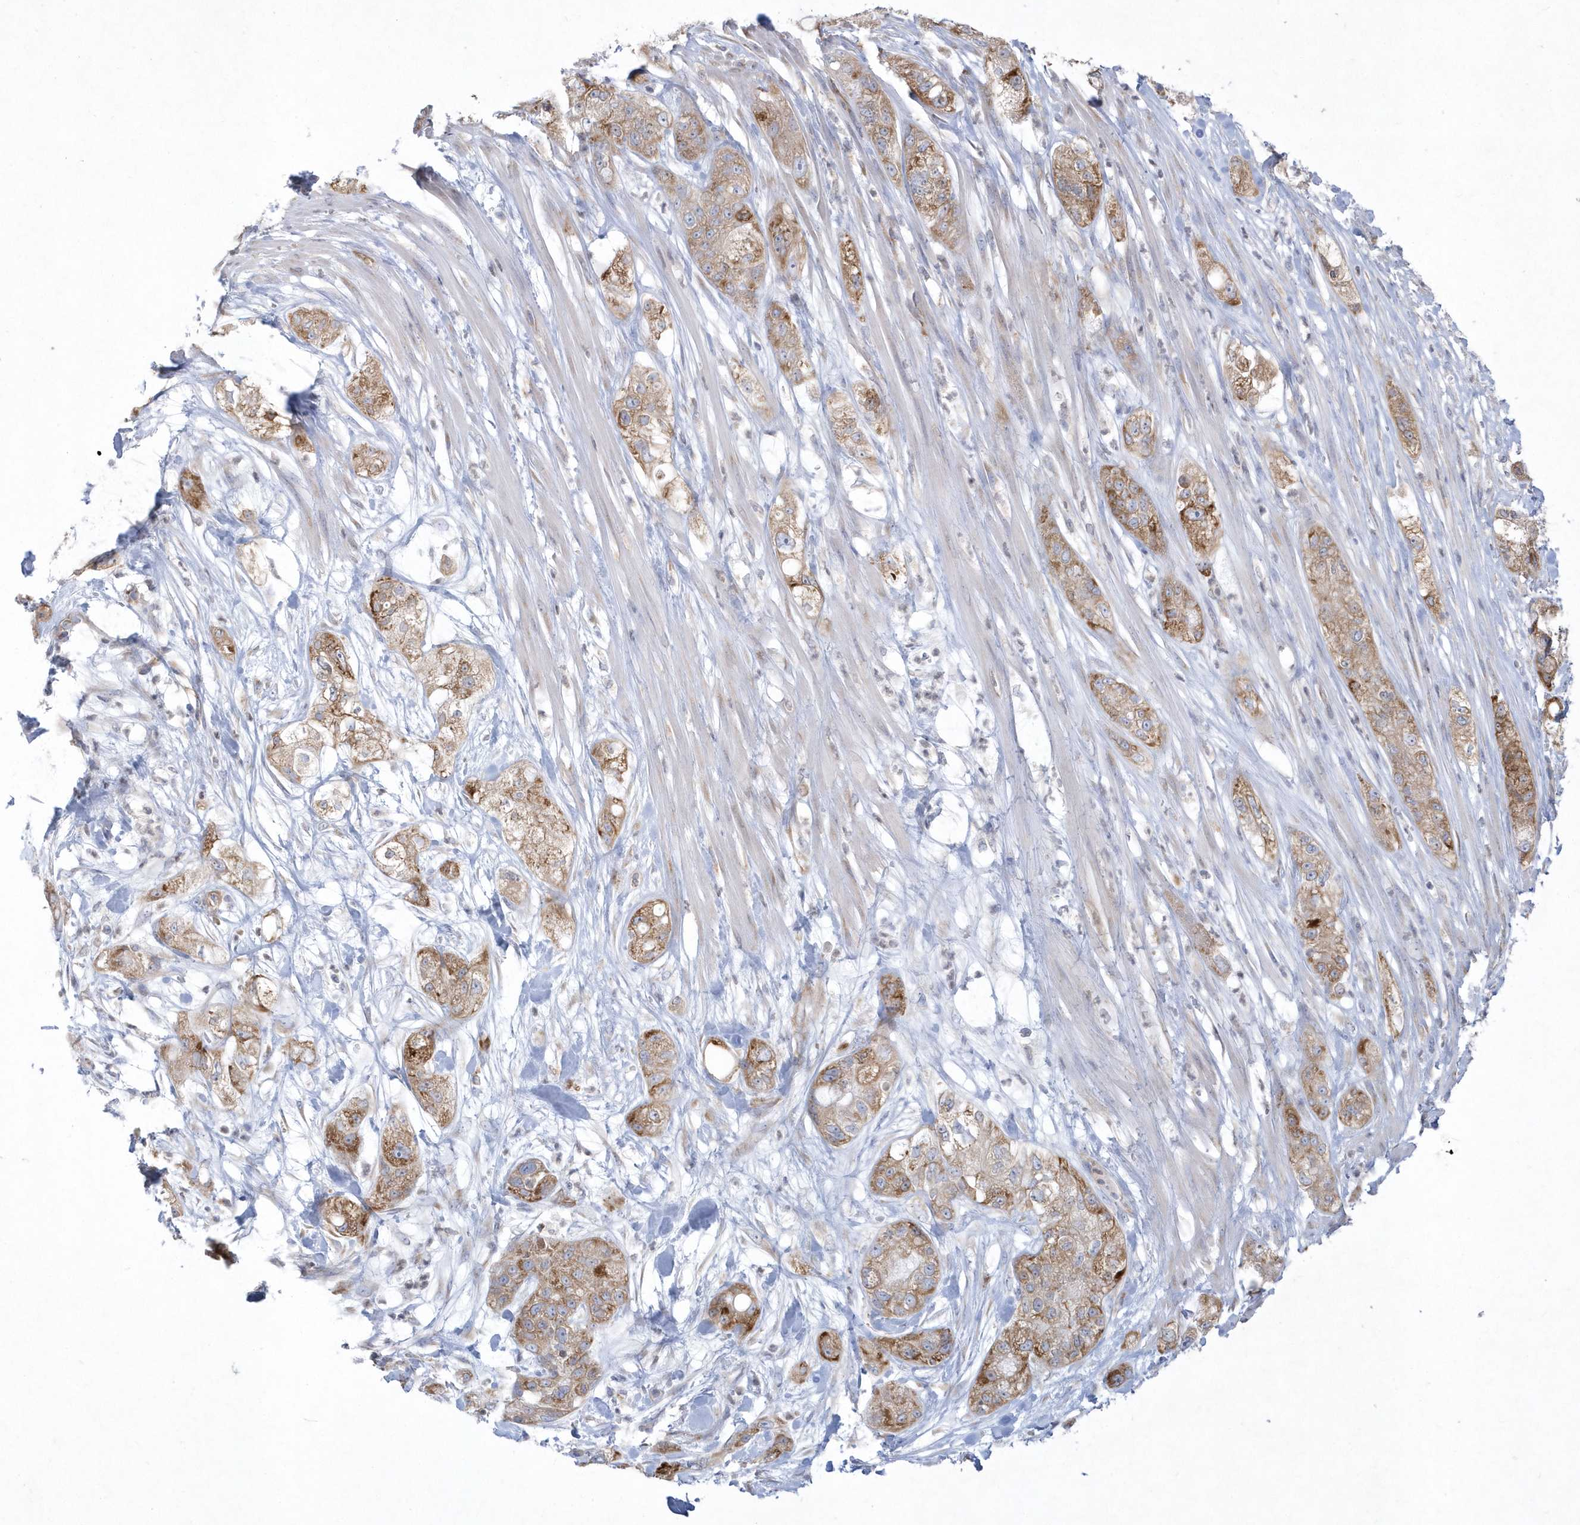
{"staining": {"intensity": "moderate", "quantity": ">75%", "location": "cytoplasmic/membranous"}, "tissue": "pancreatic cancer", "cell_type": "Tumor cells", "image_type": "cancer", "snomed": [{"axis": "morphology", "description": "Adenocarcinoma, NOS"}, {"axis": "topography", "description": "Pancreas"}], "caption": "Adenocarcinoma (pancreatic) stained for a protein reveals moderate cytoplasmic/membranous positivity in tumor cells. (Stains: DAB in brown, nuclei in blue, Microscopy: brightfield microscopy at high magnification).", "gene": "DGAT1", "patient": {"sex": "female", "age": 78}}